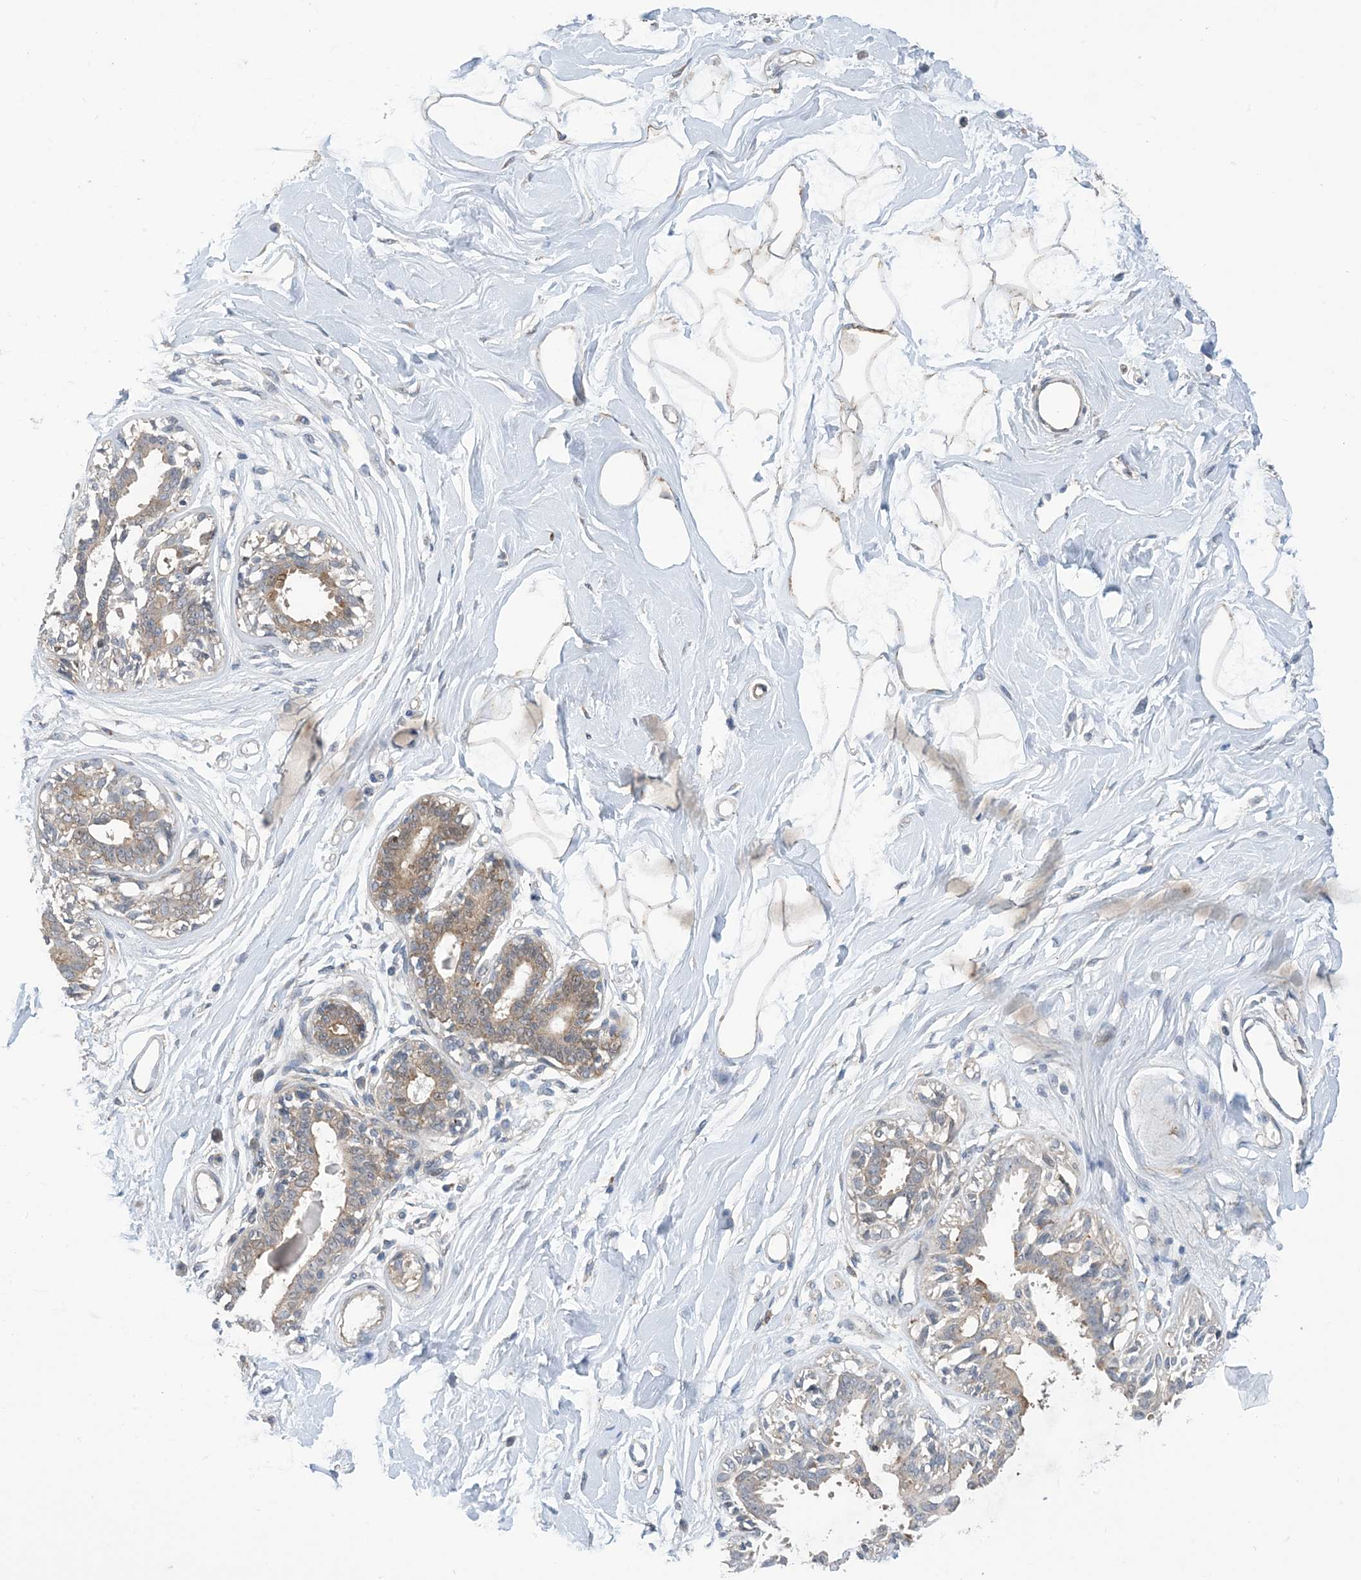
{"staining": {"intensity": "weak", "quantity": ">75%", "location": "cytoplasmic/membranous"}, "tissue": "breast", "cell_type": "Adipocytes", "image_type": "normal", "snomed": [{"axis": "morphology", "description": "Normal tissue, NOS"}, {"axis": "topography", "description": "Breast"}], "caption": "A photomicrograph of breast stained for a protein exhibits weak cytoplasmic/membranous brown staining in adipocytes. (Brightfield microscopy of DAB IHC at high magnification).", "gene": "EHBP1", "patient": {"sex": "female", "age": 45}}